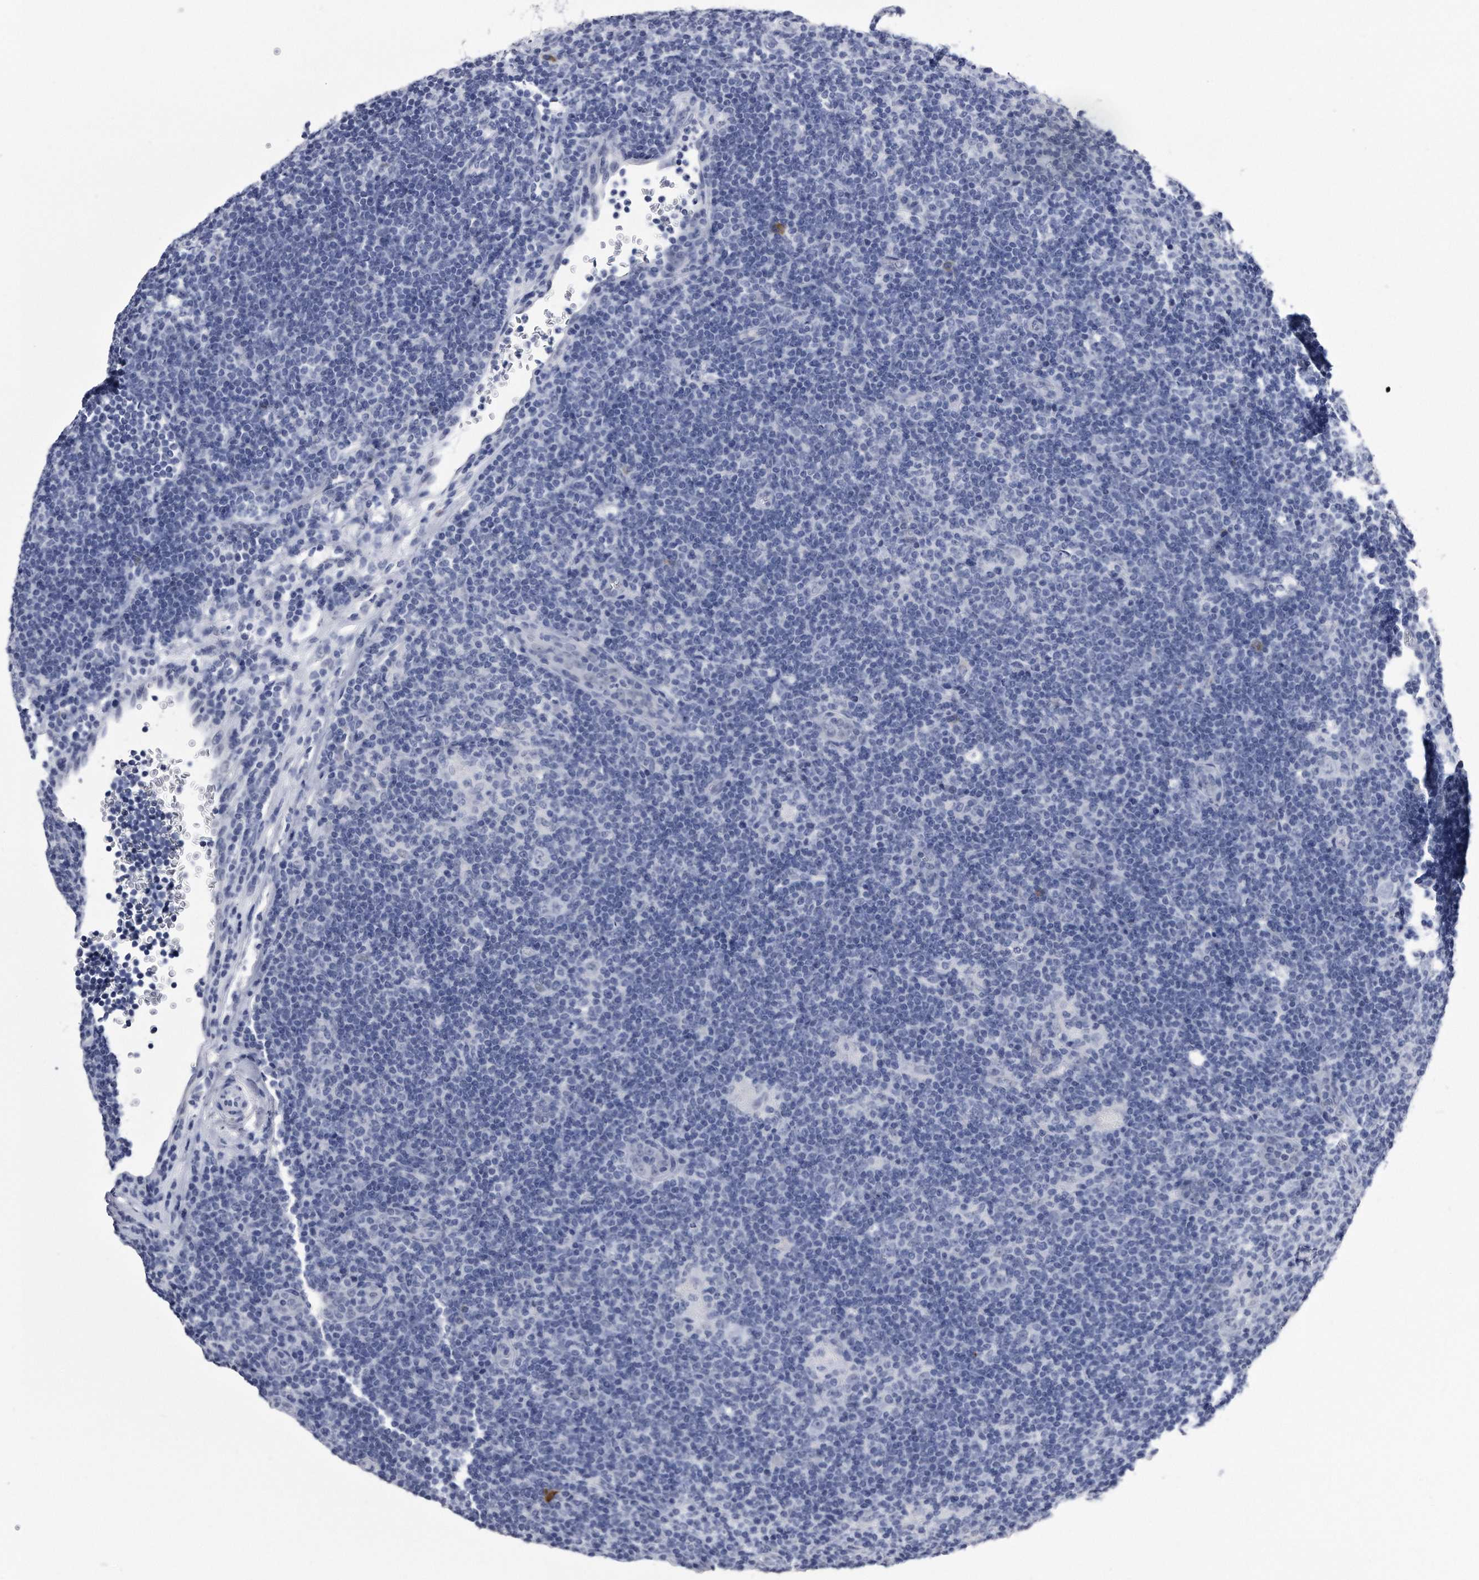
{"staining": {"intensity": "negative", "quantity": "none", "location": "none"}, "tissue": "lymphoma", "cell_type": "Tumor cells", "image_type": "cancer", "snomed": [{"axis": "morphology", "description": "Hodgkin's disease, NOS"}, {"axis": "topography", "description": "Lymph node"}], "caption": "IHC of human Hodgkin's disease demonstrates no staining in tumor cells.", "gene": "KCTD8", "patient": {"sex": "female", "age": 57}}